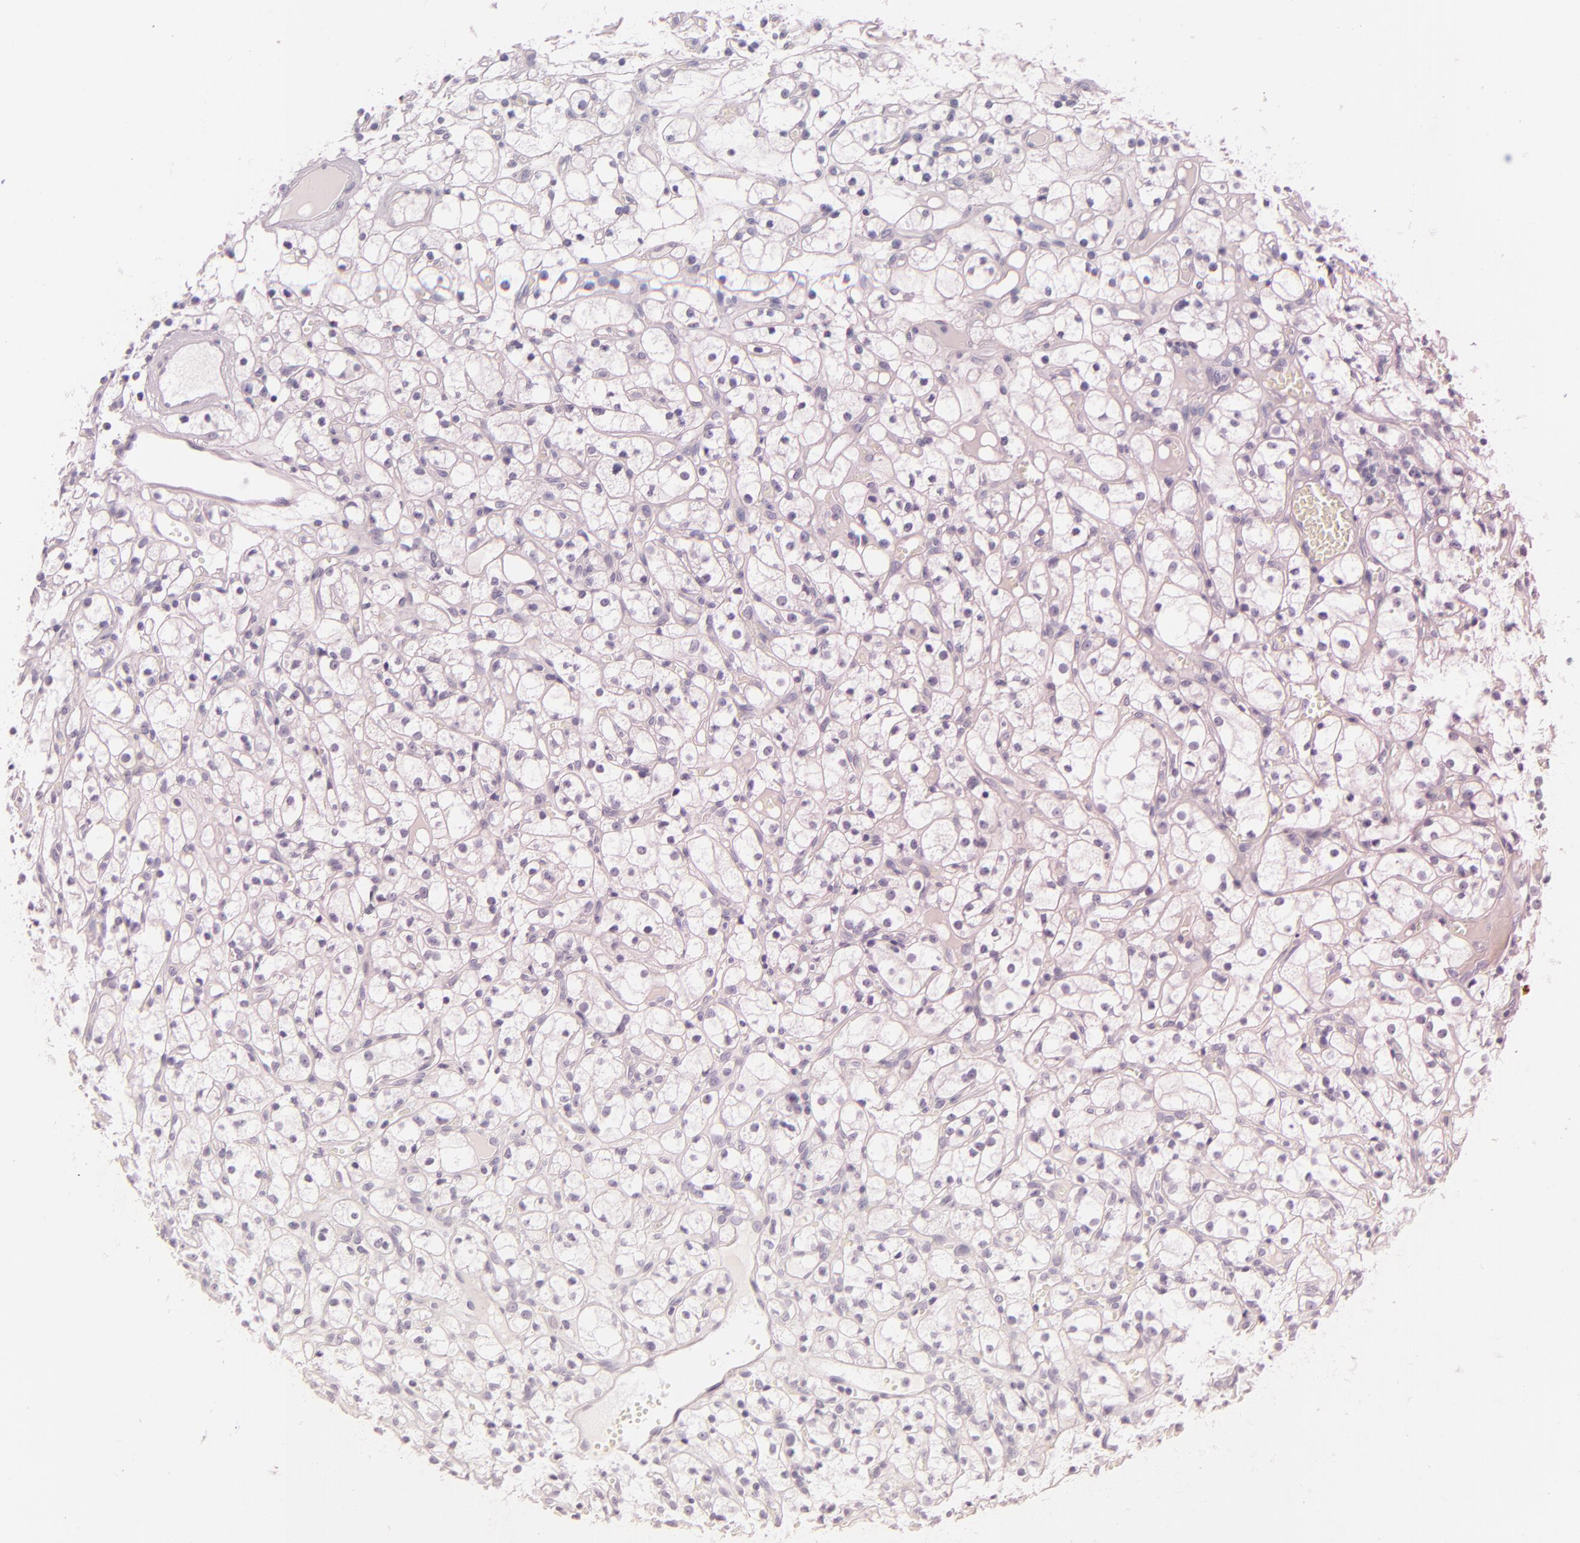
{"staining": {"intensity": "negative", "quantity": "none", "location": "none"}, "tissue": "renal cancer", "cell_type": "Tumor cells", "image_type": "cancer", "snomed": [{"axis": "morphology", "description": "Adenocarcinoma, NOS"}, {"axis": "topography", "description": "Kidney"}], "caption": "An immunohistochemistry (IHC) histopathology image of renal cancer (adenocarcinoma) is shown. There is no staining in tumor cells of renal cancer (adenocarcinoma).", "gene": "INA", "patient": {"sex": "male", "age": 61}}